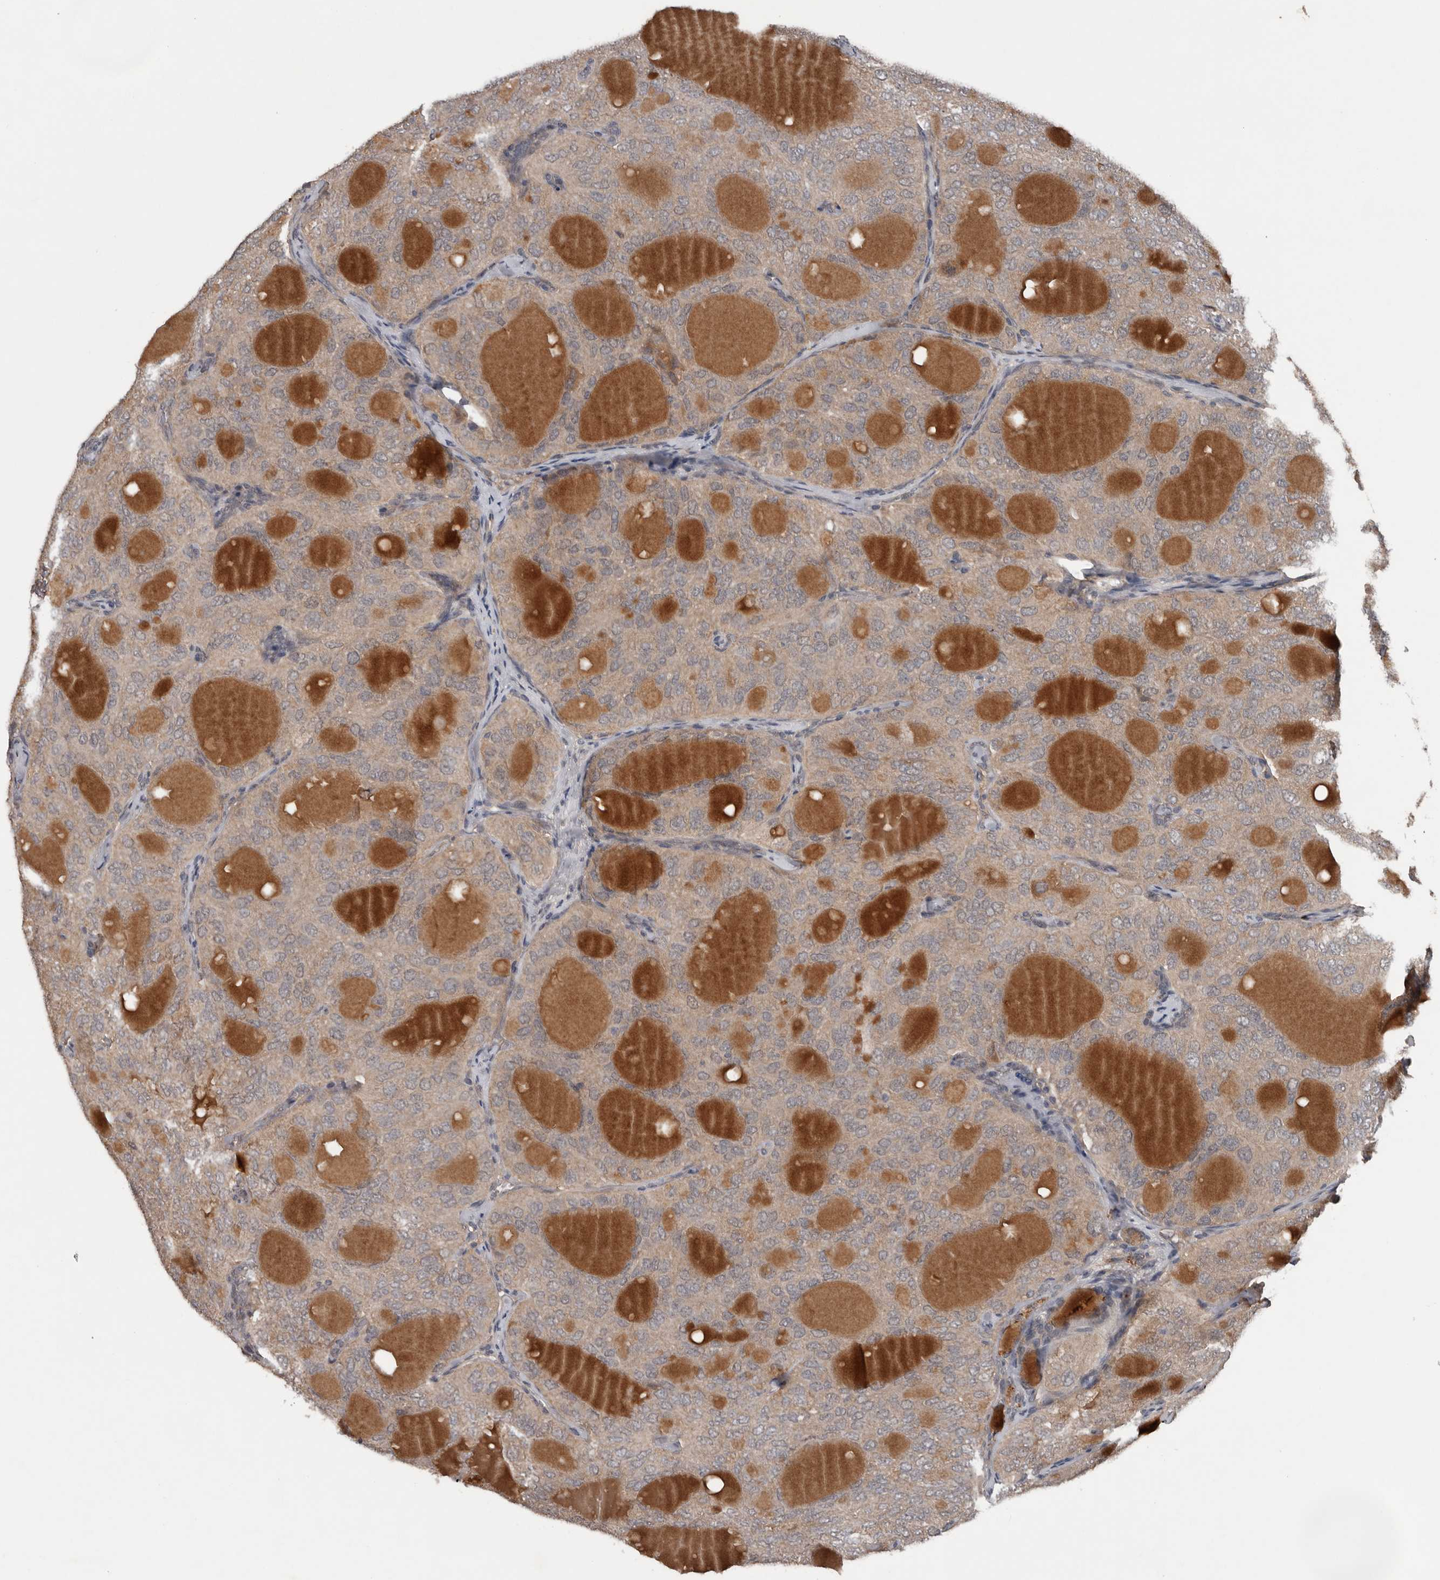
{"staining": {"intensity": "weak", "quantity": ">75%", "location": "cytoplasmic/membranous"}, "tissue": "thyroid cancer", "cell_type": "Tumor cells", "image_type": "cancer", "snomed": [{"axis": "morphology", "description": "Follicular adenoma carcinoma, NOS"}, {"axis": "topography", "description": "Thyroid gland"}], "caption": "Immunohistochemistry (DAB) staining of thyroid cancer (follicular adenoma carcinoma) displays weak cytoplasmic/membranous protein expression in about >75% of tumor cells. (brown staining indicates protein expression, while blue staining denotes nuclei).", "gene": "DNAJB4", "patient": {"sex": "male", "age": 75}}